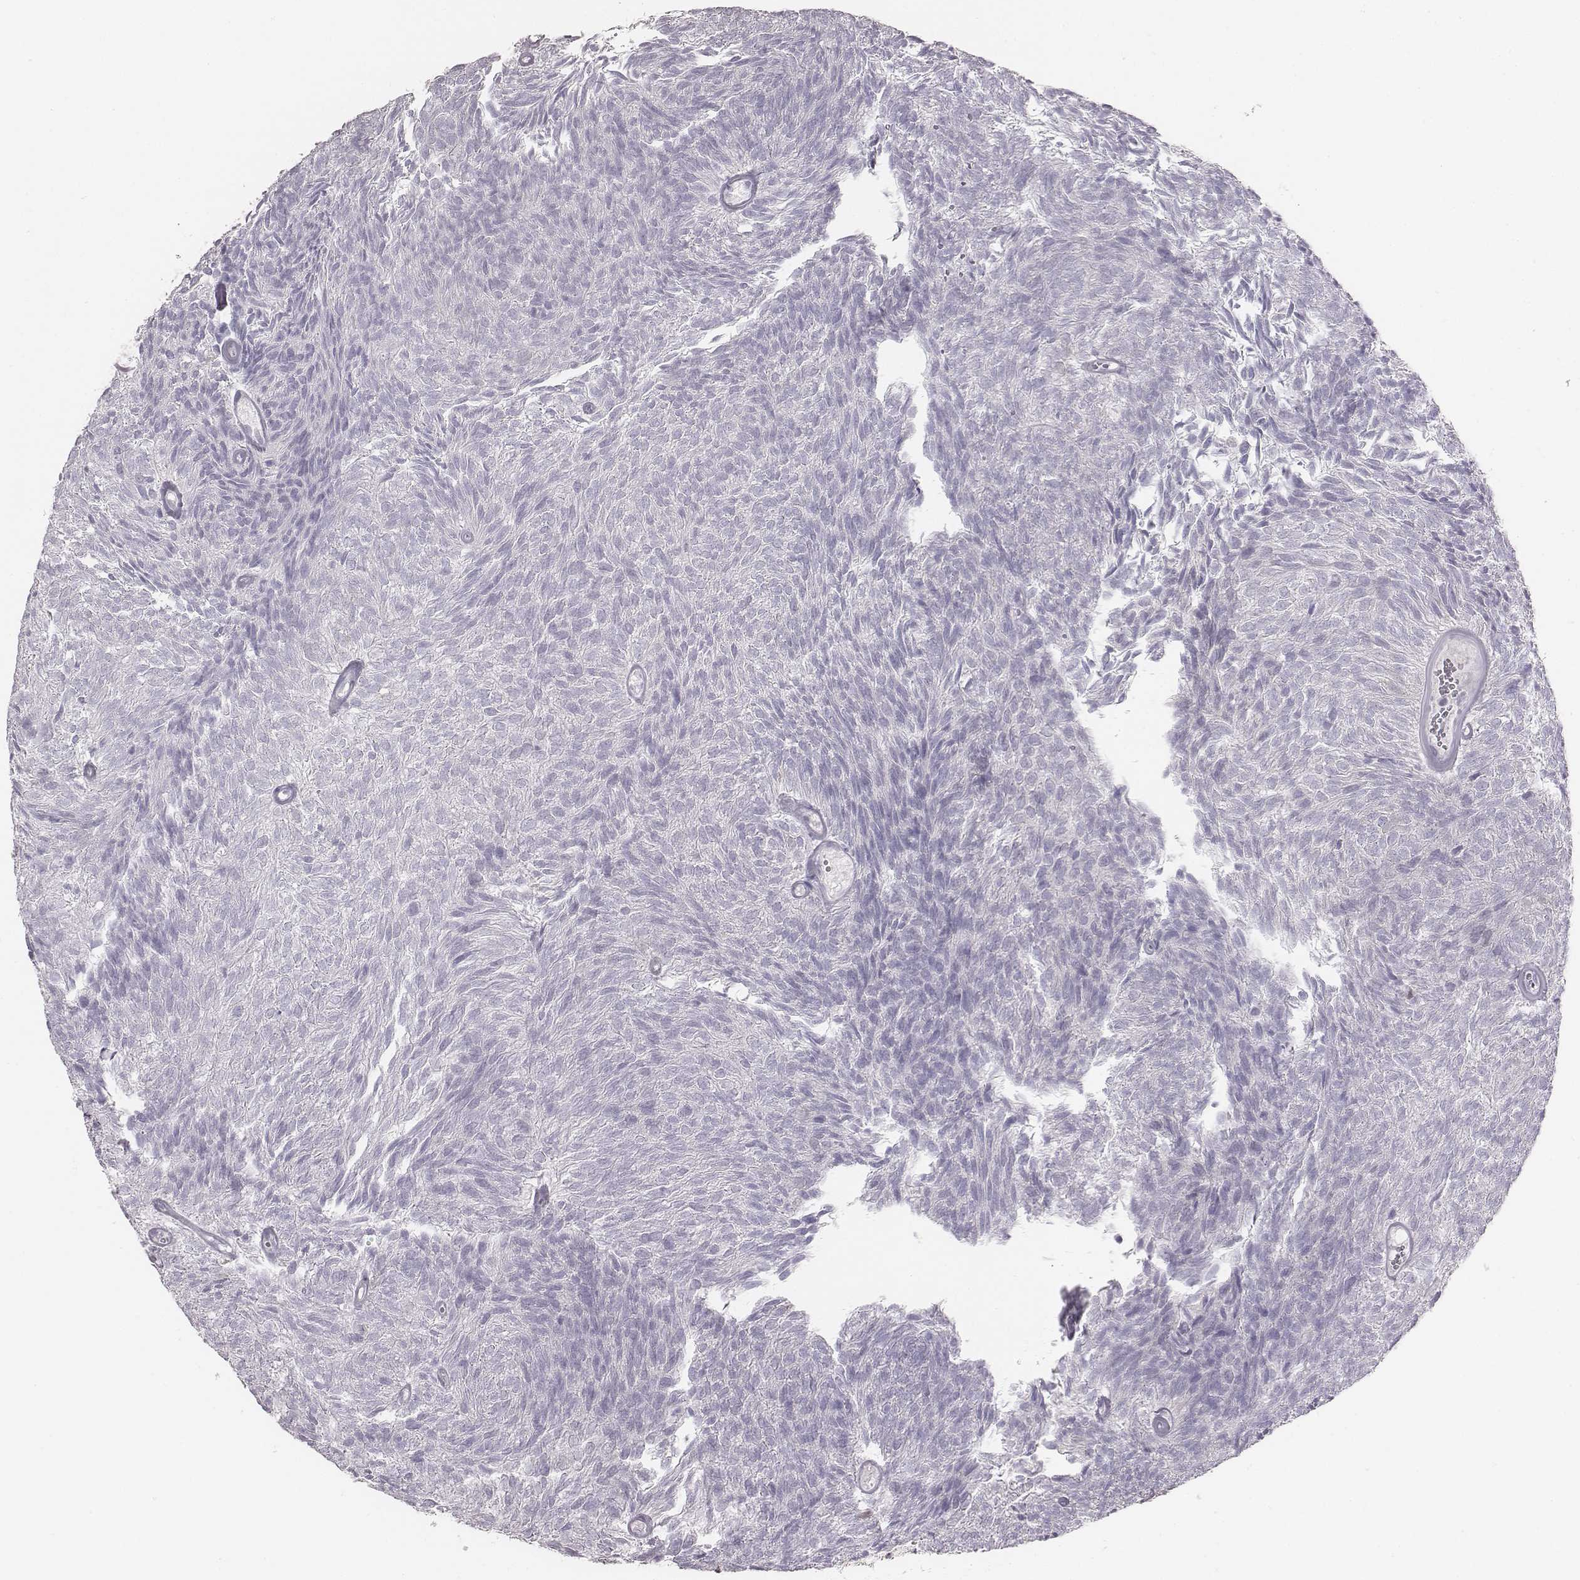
{"staining": {"intensity": "negative", "quantity": "none", "location": "none"}, "tissue": "urothelial cancer", "cell_type": "Tumor cells", "image_type": "cancer", "snomed": [{"axis": "morphology", "description": "Urothelial carcinoma, Low grade"}, {"axis": "topography", "description": "Urinary bladder"}], "caption": "Protein analysis of urothelial cancer shows no significant positivity in tumor cells. (DAB (3,3'-diaminobenzidine) IHC, high magnification).", "gene": "PBK", "patient": {"sex": "male", "age": 77}}